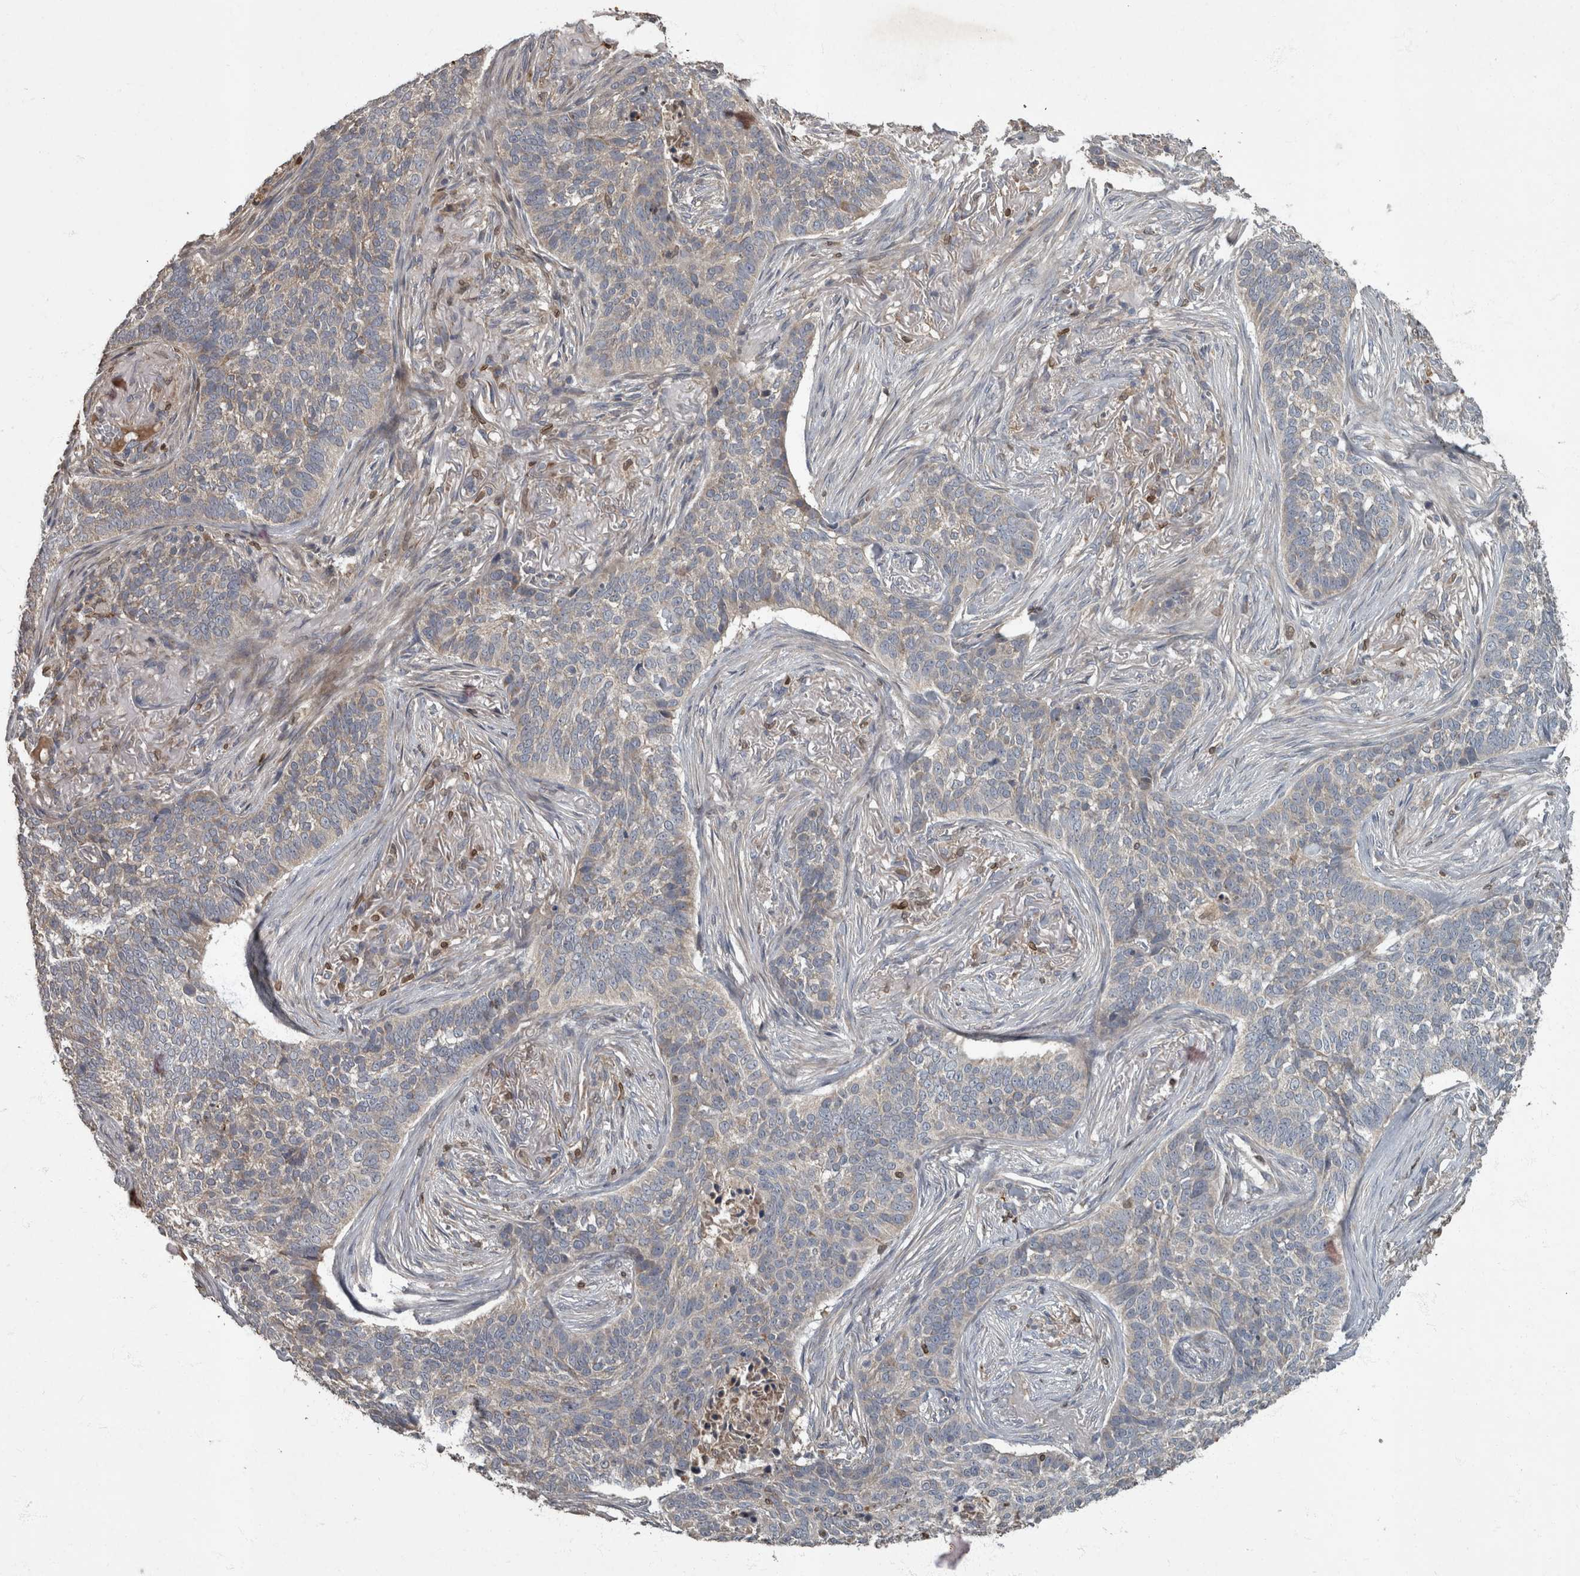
{"staining": {"intensity": "negative", "quantity": "none", "location": "none"}, "tissue": "skin cancer", "cell_type": "Tumor cells", "image_type": "cancer", "snomed": [{"axis": "morphology", "description": "Basal cell carcinoma"}, {"axis": "topography", "description": "Skin"}], "caption": "DAB immunohistochemical staining of skin basal cell carcinoma exhibits no significant expression in tumor cells. Nuclei are stained in blue.", "gene": "PPP1R3C", "patient": {"sex": "male", "age": 85}}